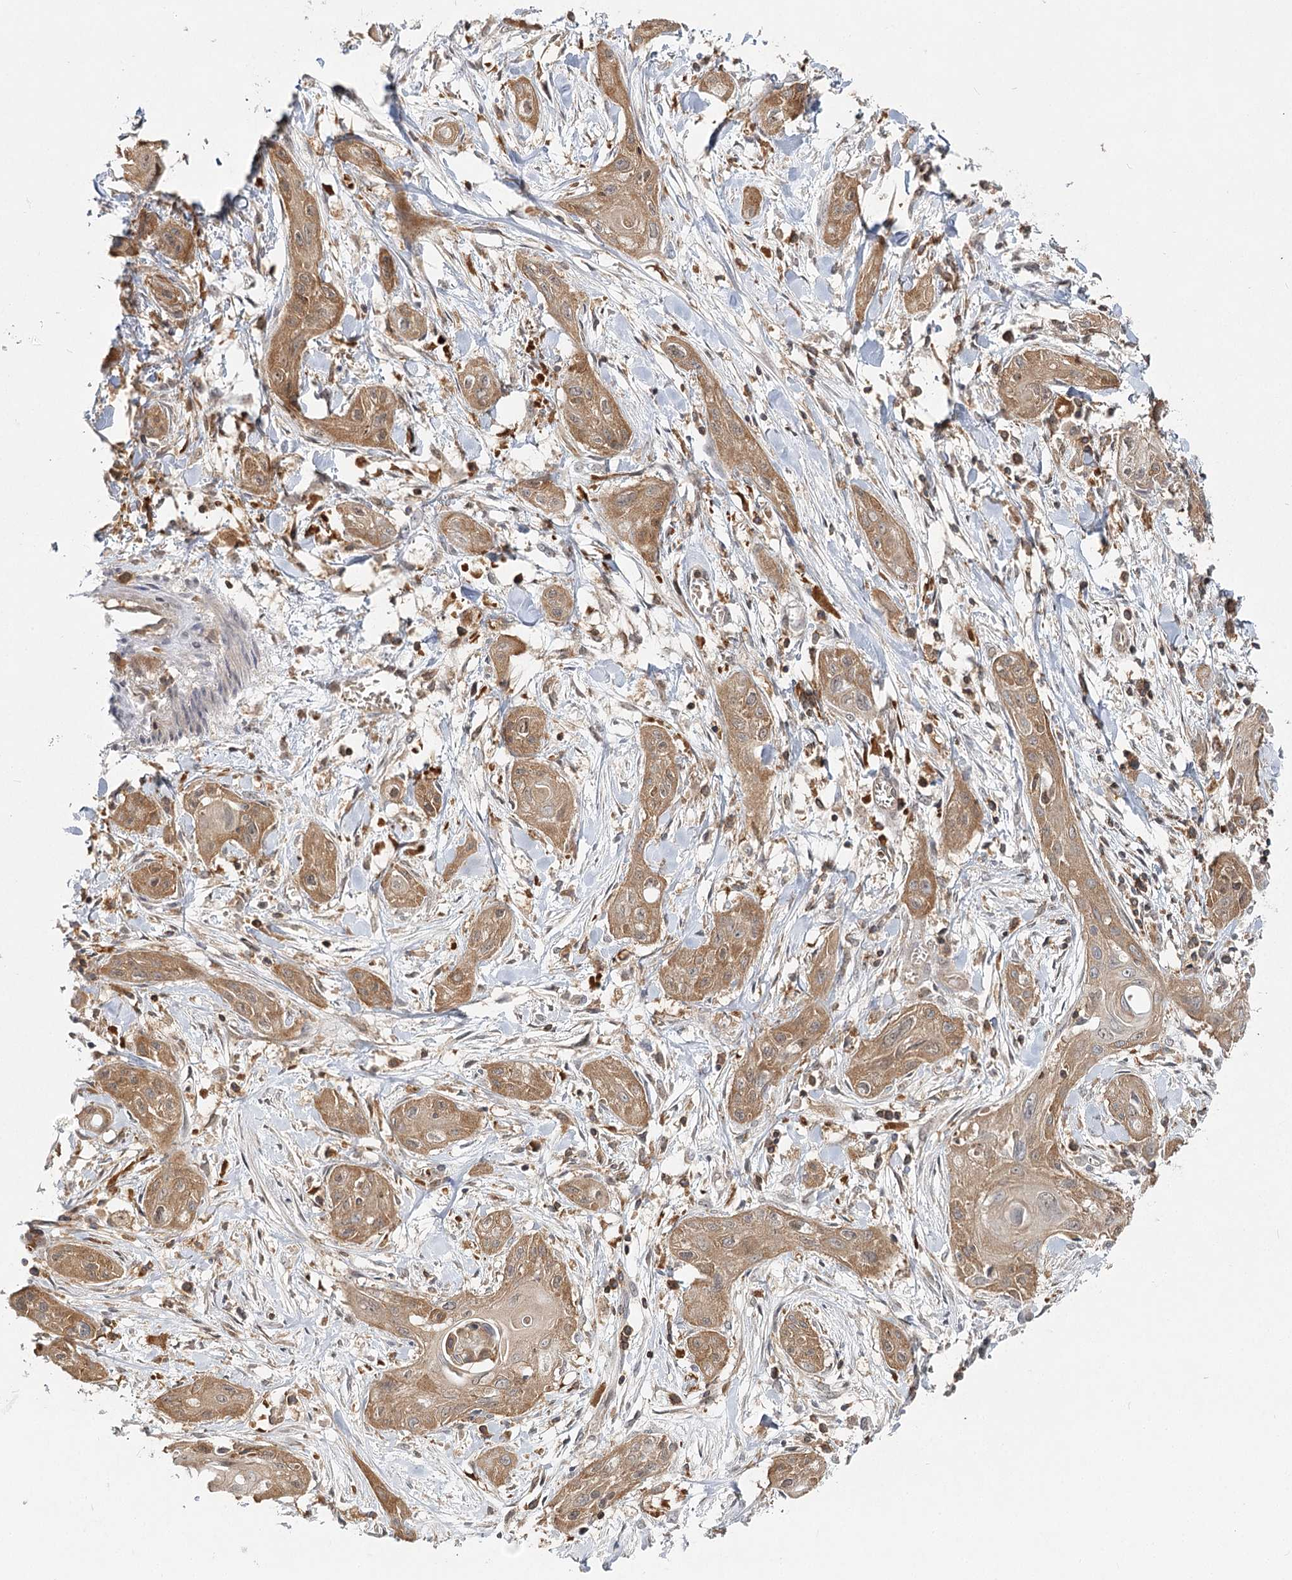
{"staining": {"intensity": "moderate", "quantity": ">75%", "location": "cytoplasmic/membranous"}, "tissue": "lung cancer", "cell_type": "Tumor cells", "image_type": "cancer", "snomed": [{"axis": "morphology", "description": "Squamous cell carcinoma, NOS"}, {"axis": "topography", "description": "Lung"}], "caption": "An immunohistochemistry image of neoplastic tissue is shown. Protein staining in brown highlights moderate cytoplasmic/membranous positivity in lung cancer within tumor cells.", "gene": "FAM120B", "patient": {"sex": "female", "age": 47}}